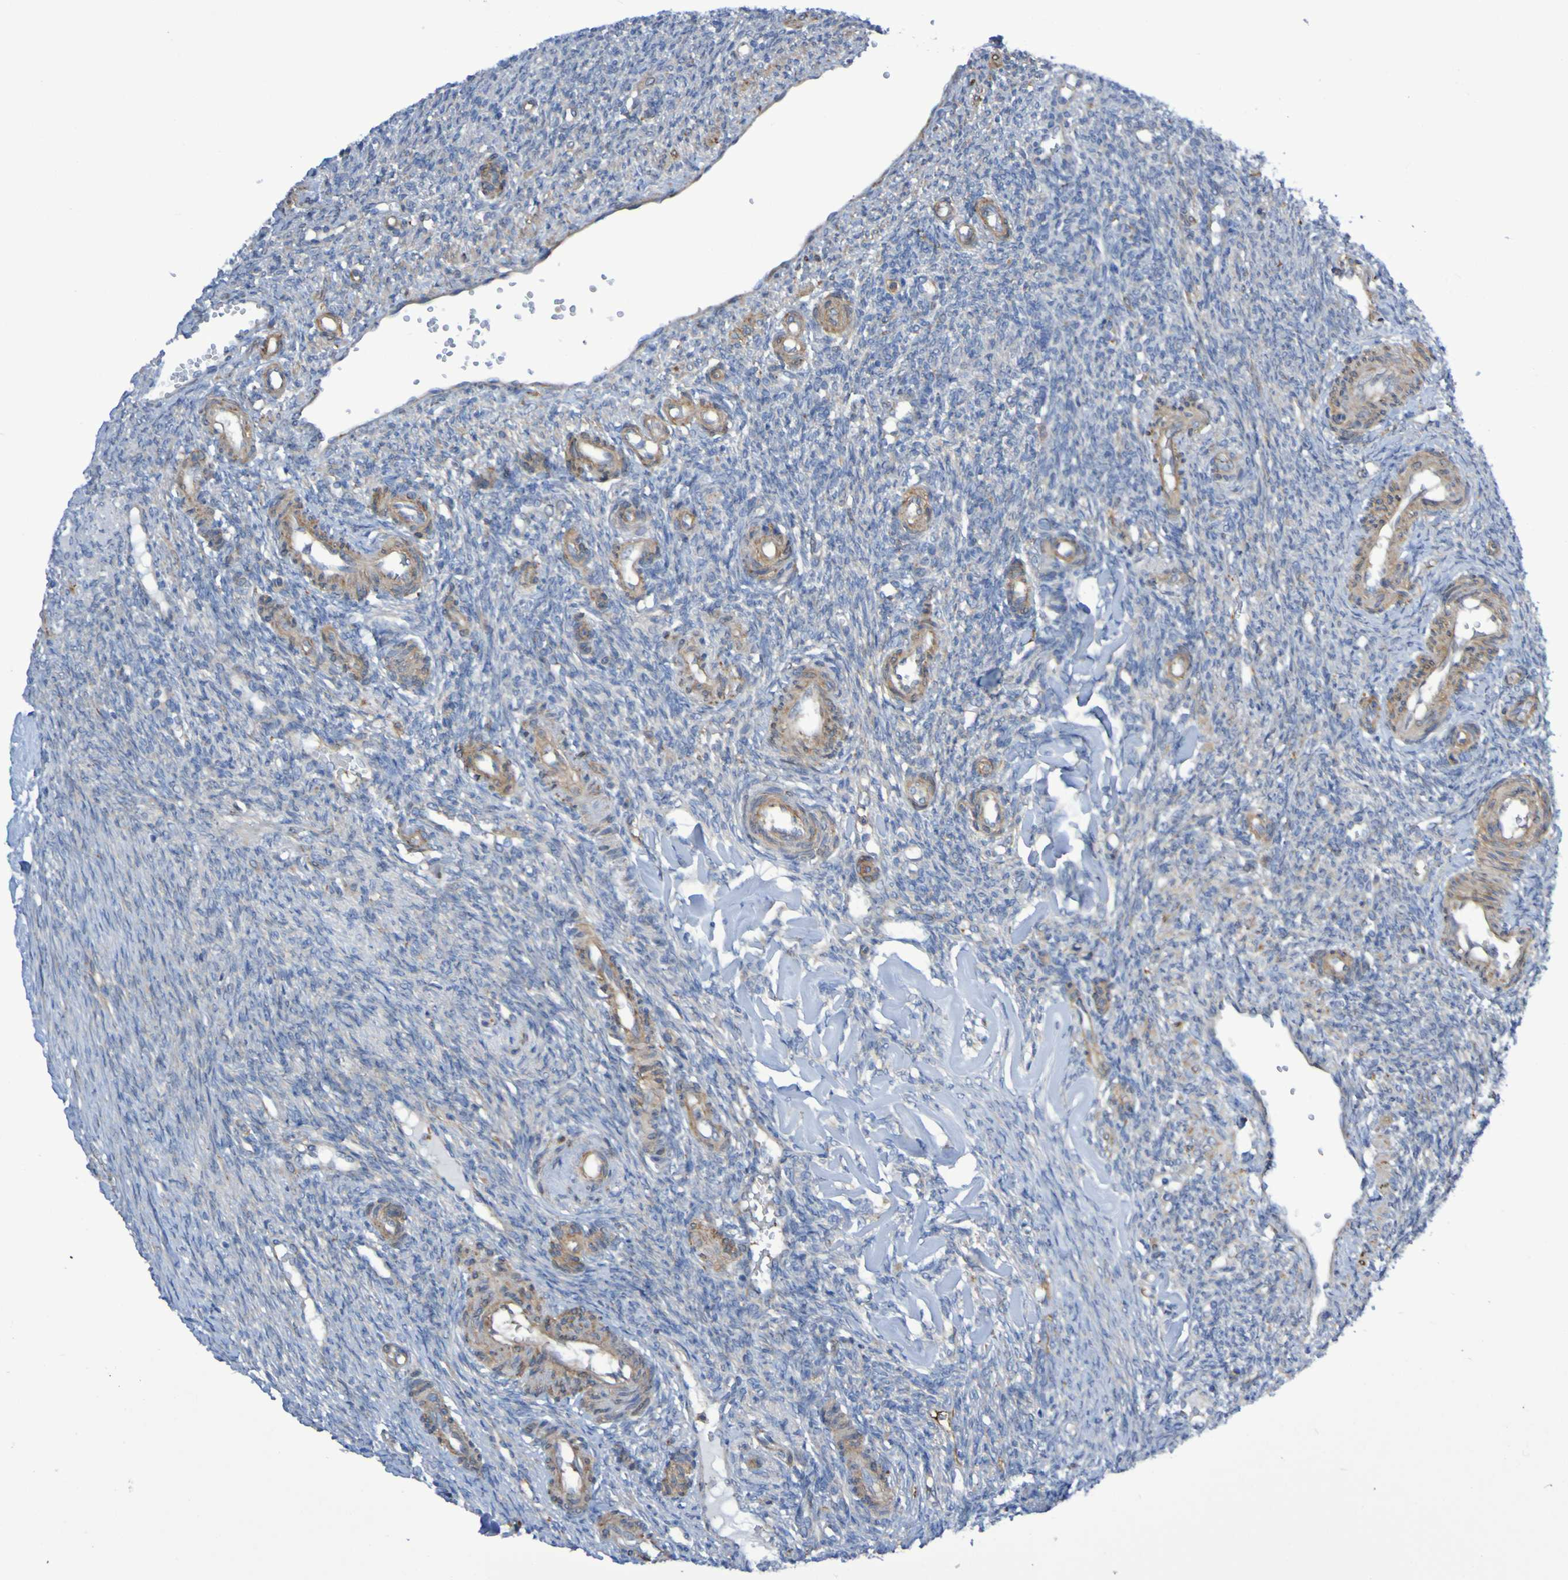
{"staining": {"intensity": "weak", "quantity": "25%-75%", "location": "cytoplasmic/membranous"}, "tissue": "ovary", "cell_type": "Ovarian stroma cells", "image_type": "normal", "snomed": [{"axis": "morphology", "description": "Normal tissue, NOS"}, {"axis": "topography", "description": "Ovary"}], "caption": "Weak cytoplasmic/membranous positivity is seen in approximately 25%-75% of ovarian stroma cells in normal ovary.", "gene": "SCRG1", "patient": {"sex": "female", "age": 41}}